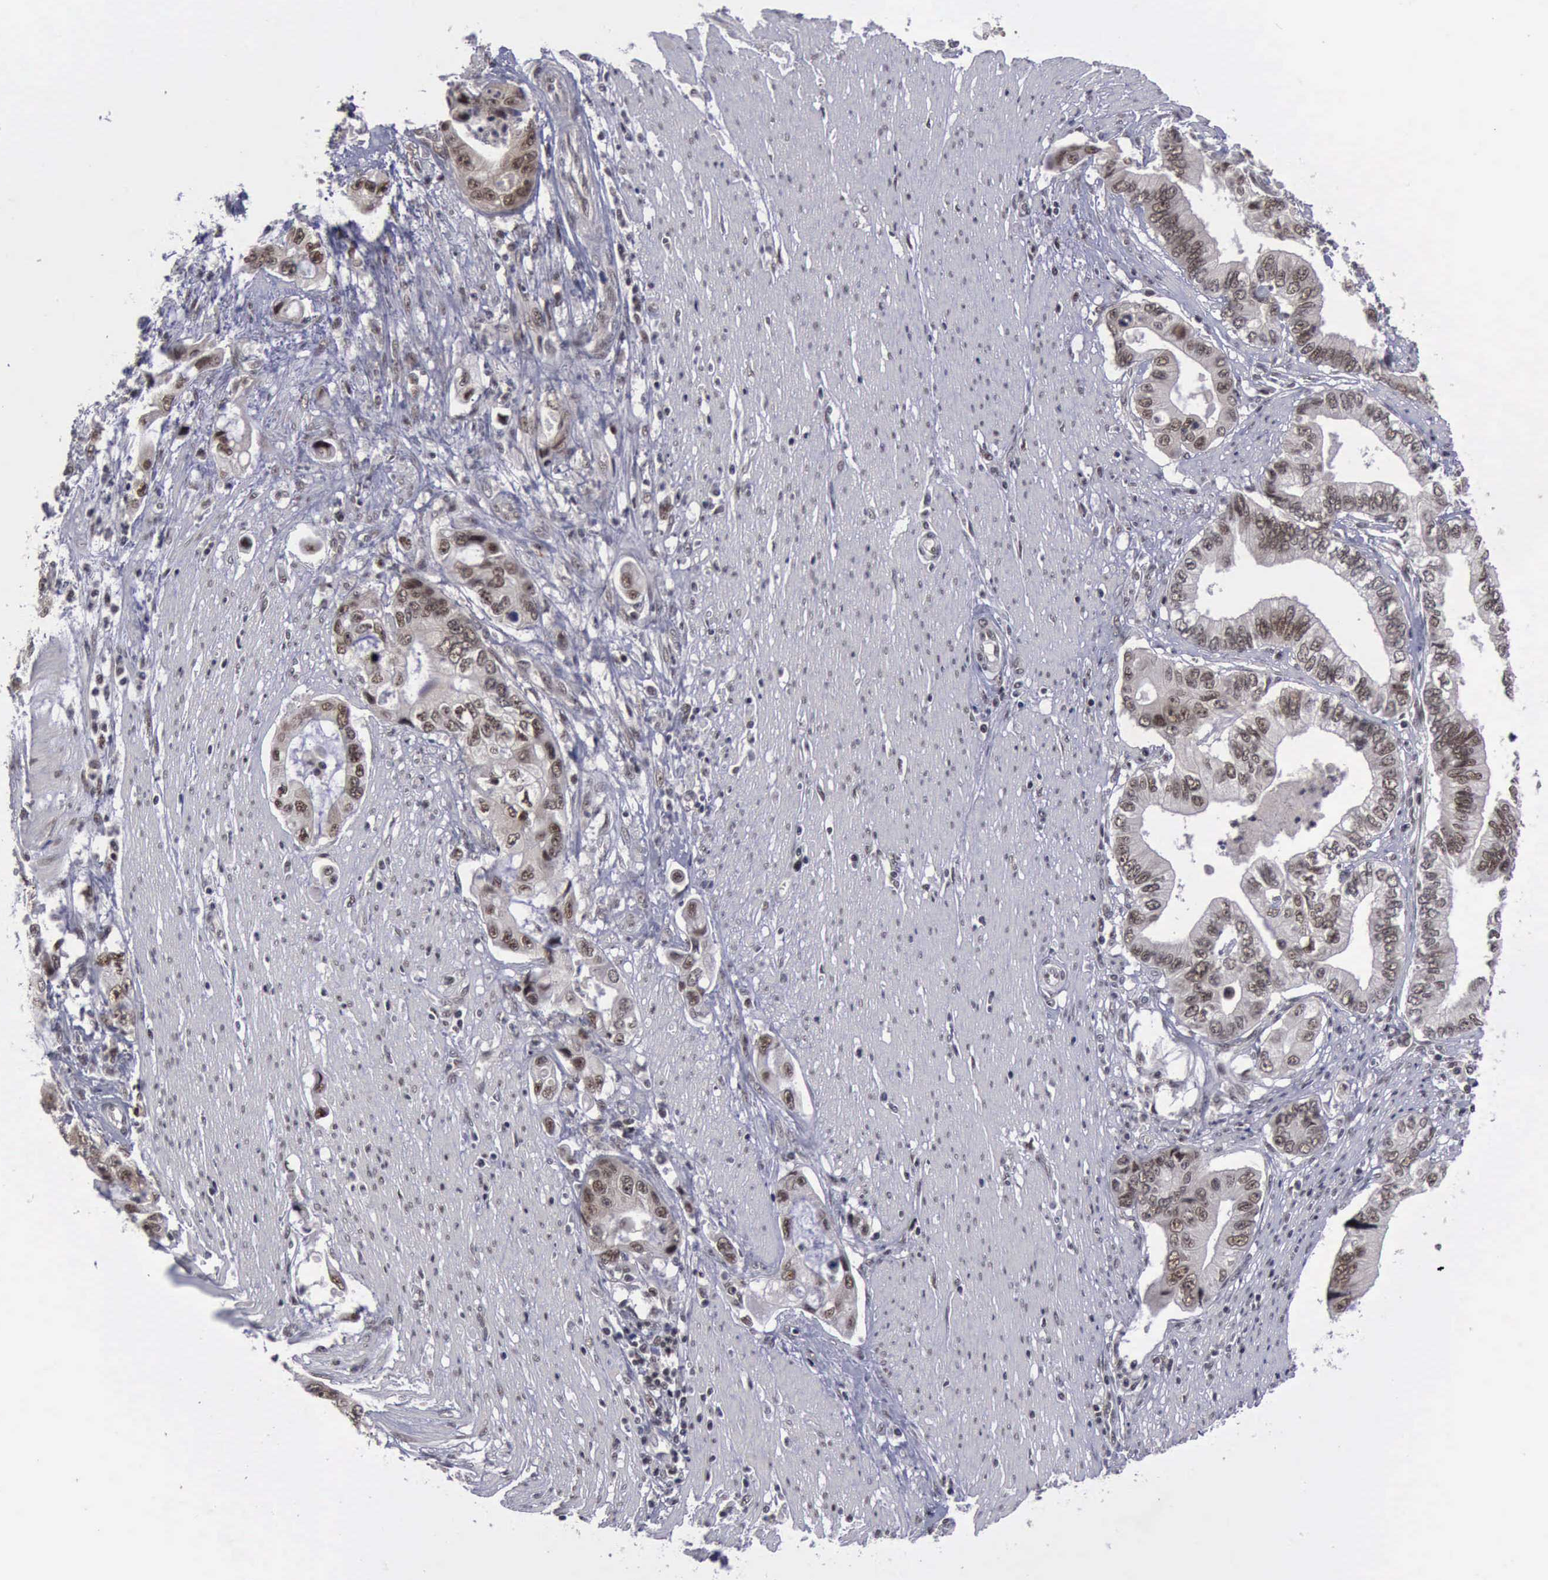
{"staining": {"intensity": "moderate", "quantity": ">75%", "location": "nuclear"}, "tissue": "pancreatic cancer", "cell_type": "Tumor cells", "image_type": "cancer", "snomed": [{"axis": "morphology", "description": "Adenocarcinoma, NOS"}, {"axis": "topography", "description": "Pancreas"}, {"axis": "topography", "description": "Stomach, upper"}], "caption": "A brown stain labels moderate nuclear staining of a protein in human pancreatic cancer tumor cells.", "gene": "ATM", "patient": {"sex": "male", "age": 77}}